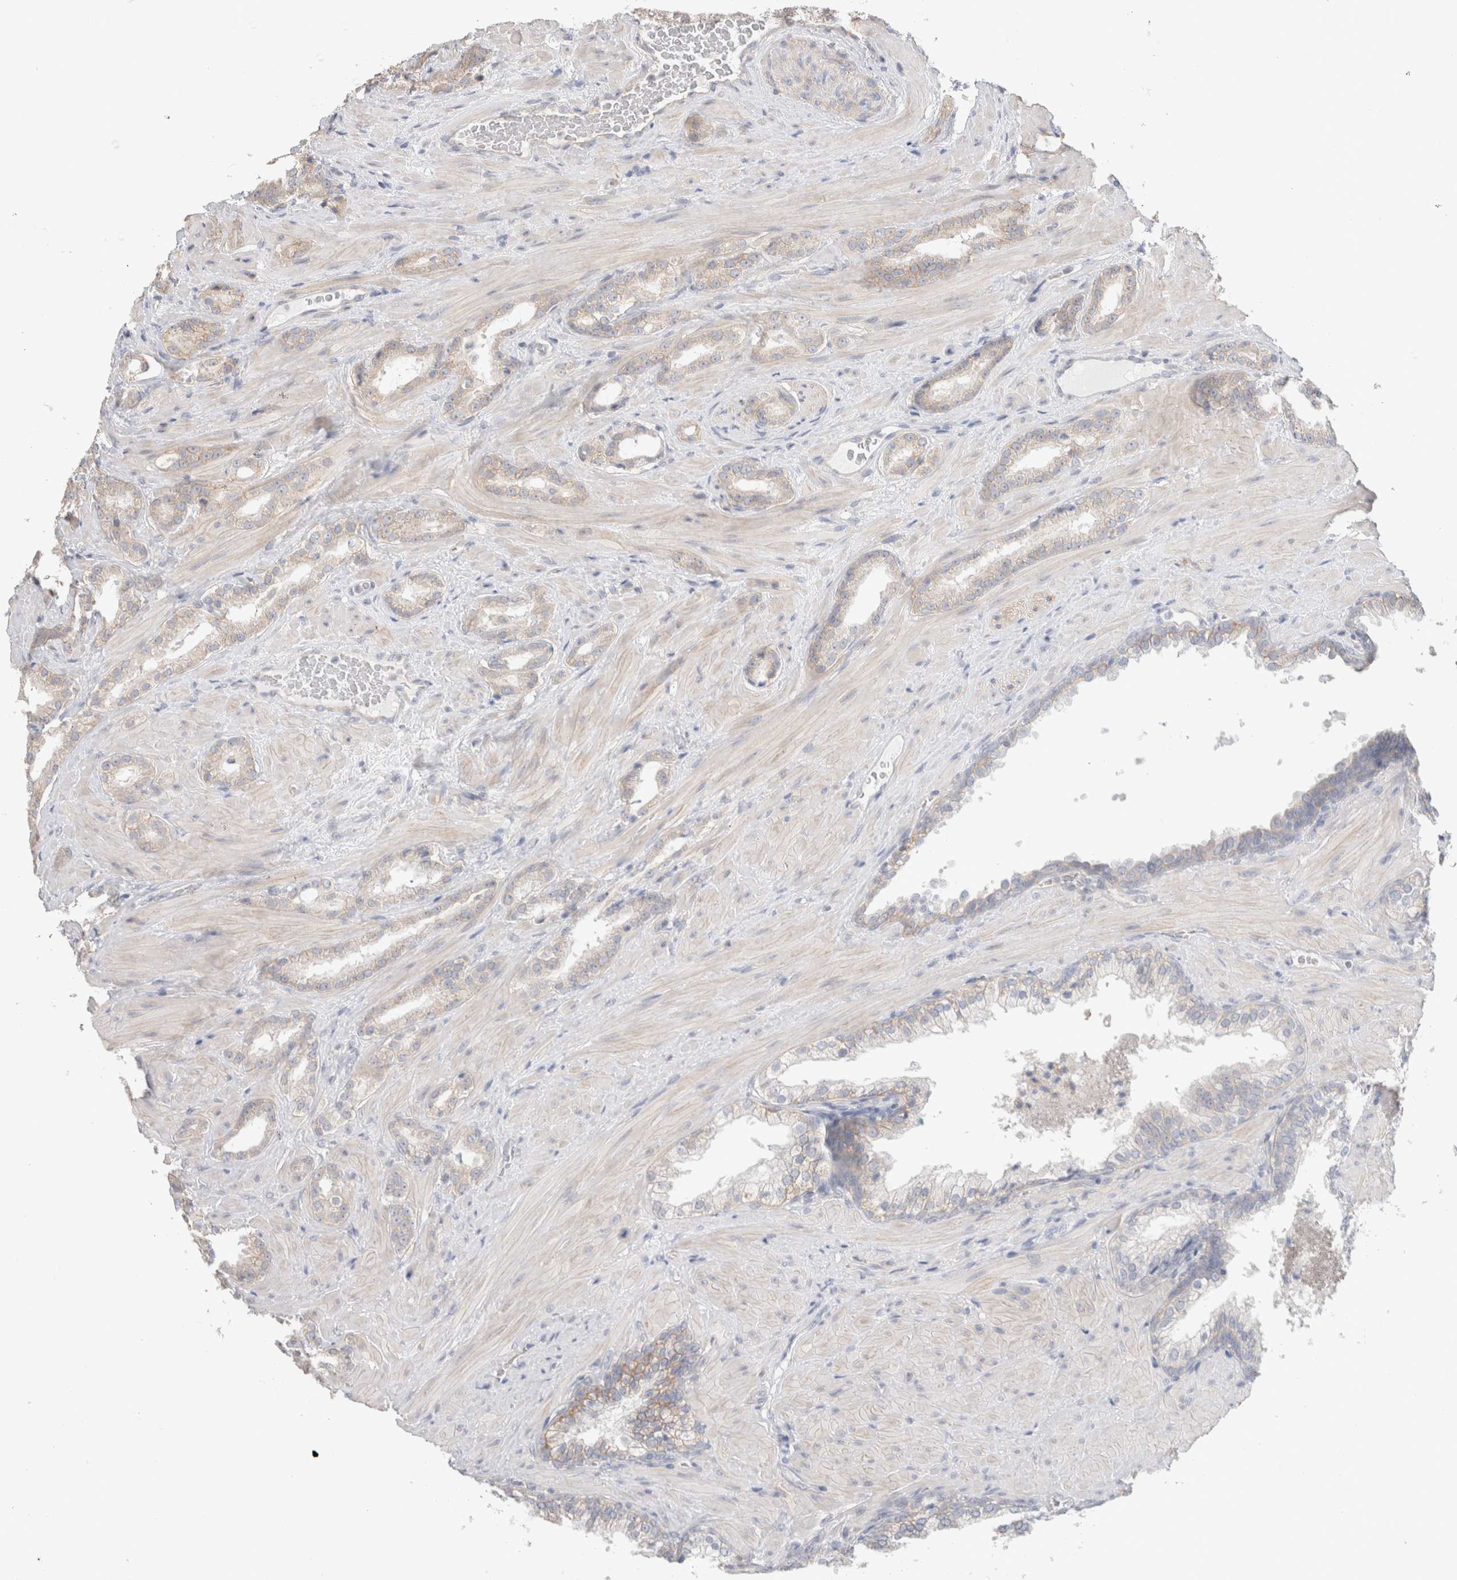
{"staining": {"intensity": "weak", "quantity": "25%-75%", "location": "cytoplasmic/membranous"}, "tissue": "prostate cancer", "cell_type": "Tumor cells", "image_type": "cancer", "snomed": [{"axis": "morphology", "description": "Adenocarcinoma, High grade"}, {"axis": "topography", "description": "Prostate"}], "caption": "Immunohistochemistry (IHC) of human prostate cancer (adenocarcinoma (high-grade)) shows low levels of weak cytoplasmic/membranous expression in approximately 25%-75% of tumor cells.", "gene": "DMD", "patient": {"sex": "male", "age": 64}}